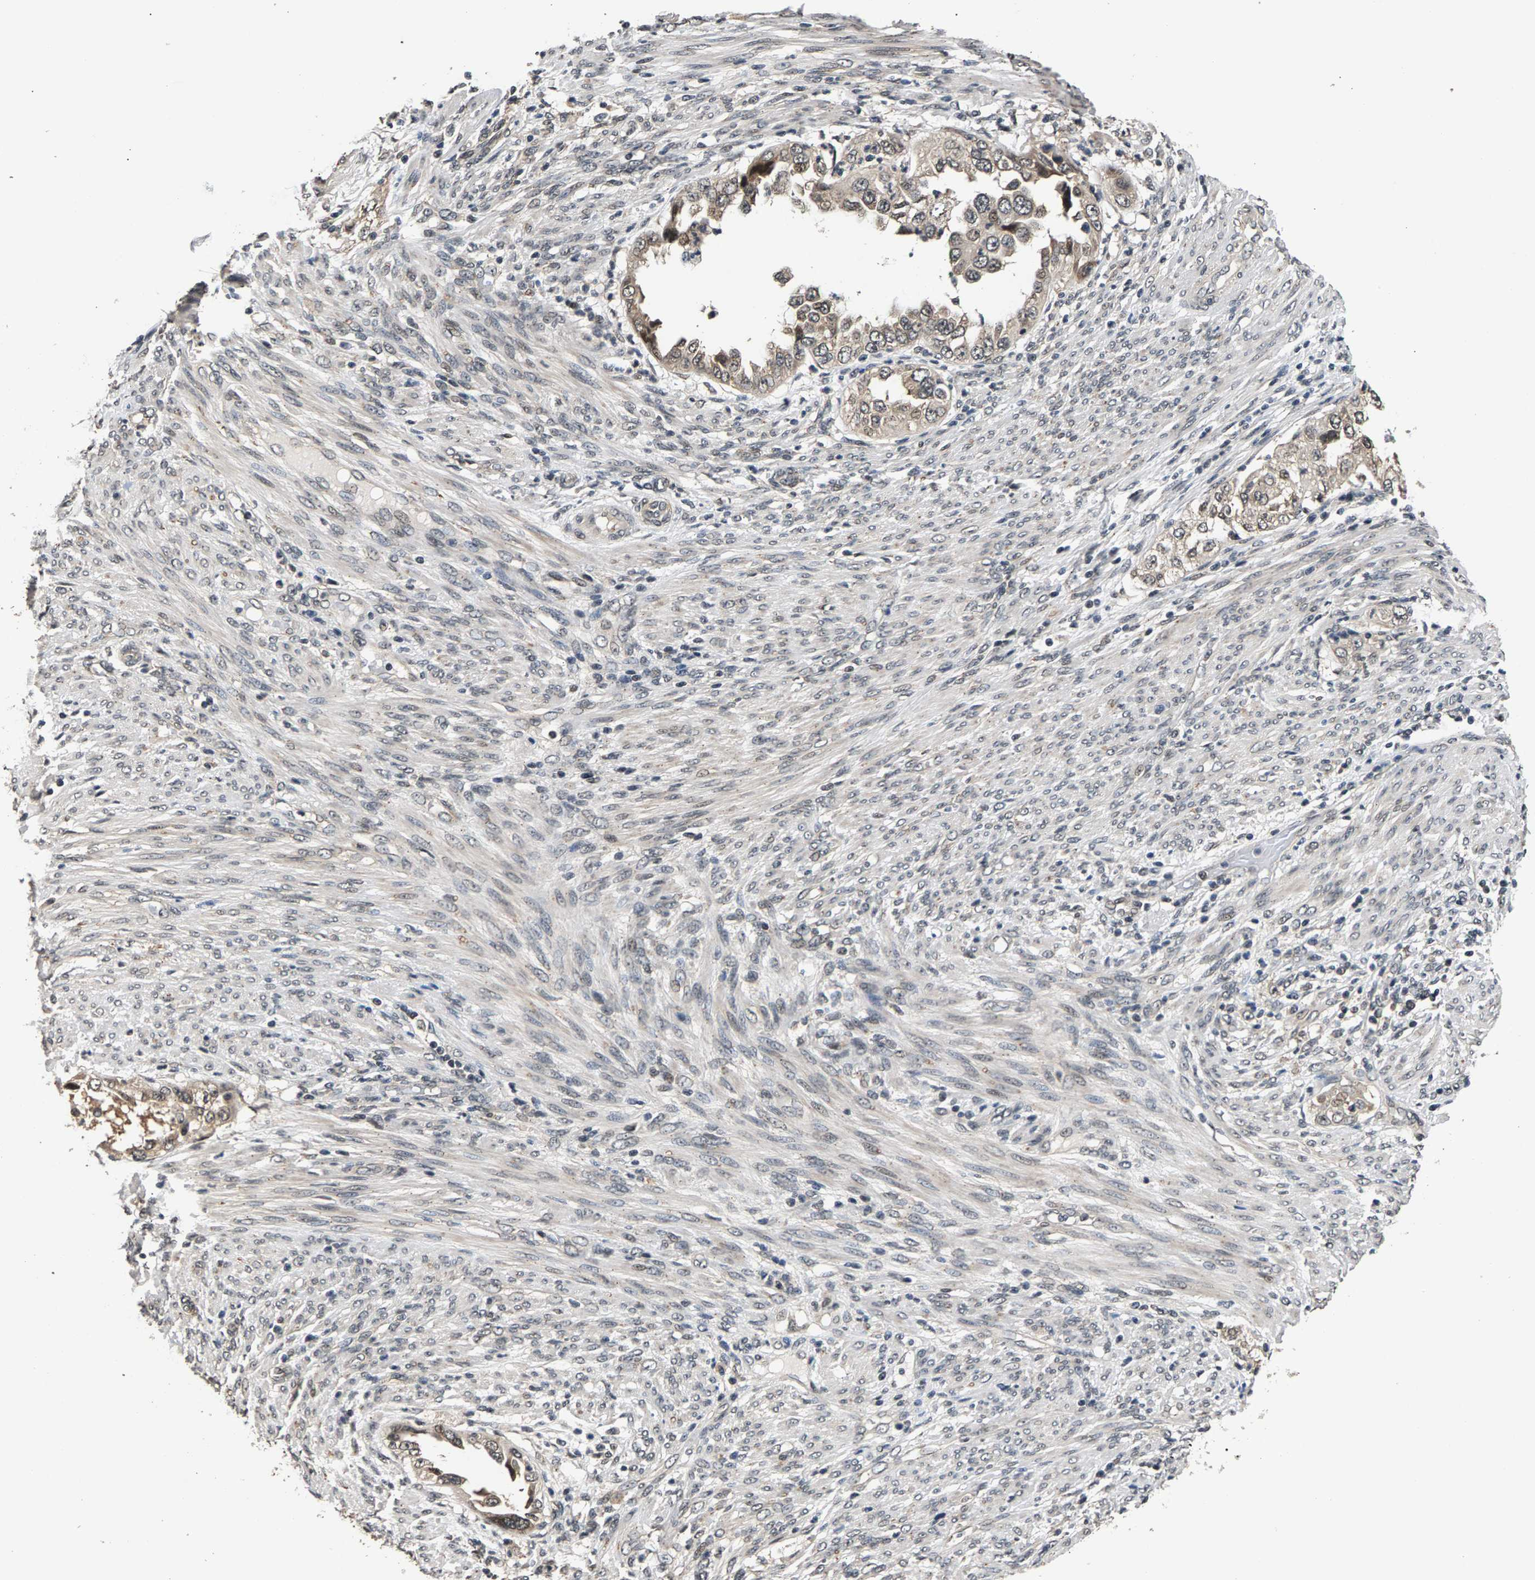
{"staining": {"intensity": "weak", "quantity": ">75%", "location": "cytoplasmic/membranous,nuclear"}, "tissue": "endometrial cancer", "cell_type": "Tumor cells", "image_type": "cancer", "snomed": [{"axis": "morphology", "description": "Adenocarcinoma, NOS"}, {"axis": "topography", "description": "Endometrium"}], "caption": "An IHC photomicrograph of neoplastic tissue is shown. Protein staining in brown shows weak cytoplasmic/membranous and nuclear positivity in endometrial cancer (adenocarcinoma) within tumor cells.", "gene": "RBM33", "patient": {"sex": "female", "age": 85}}